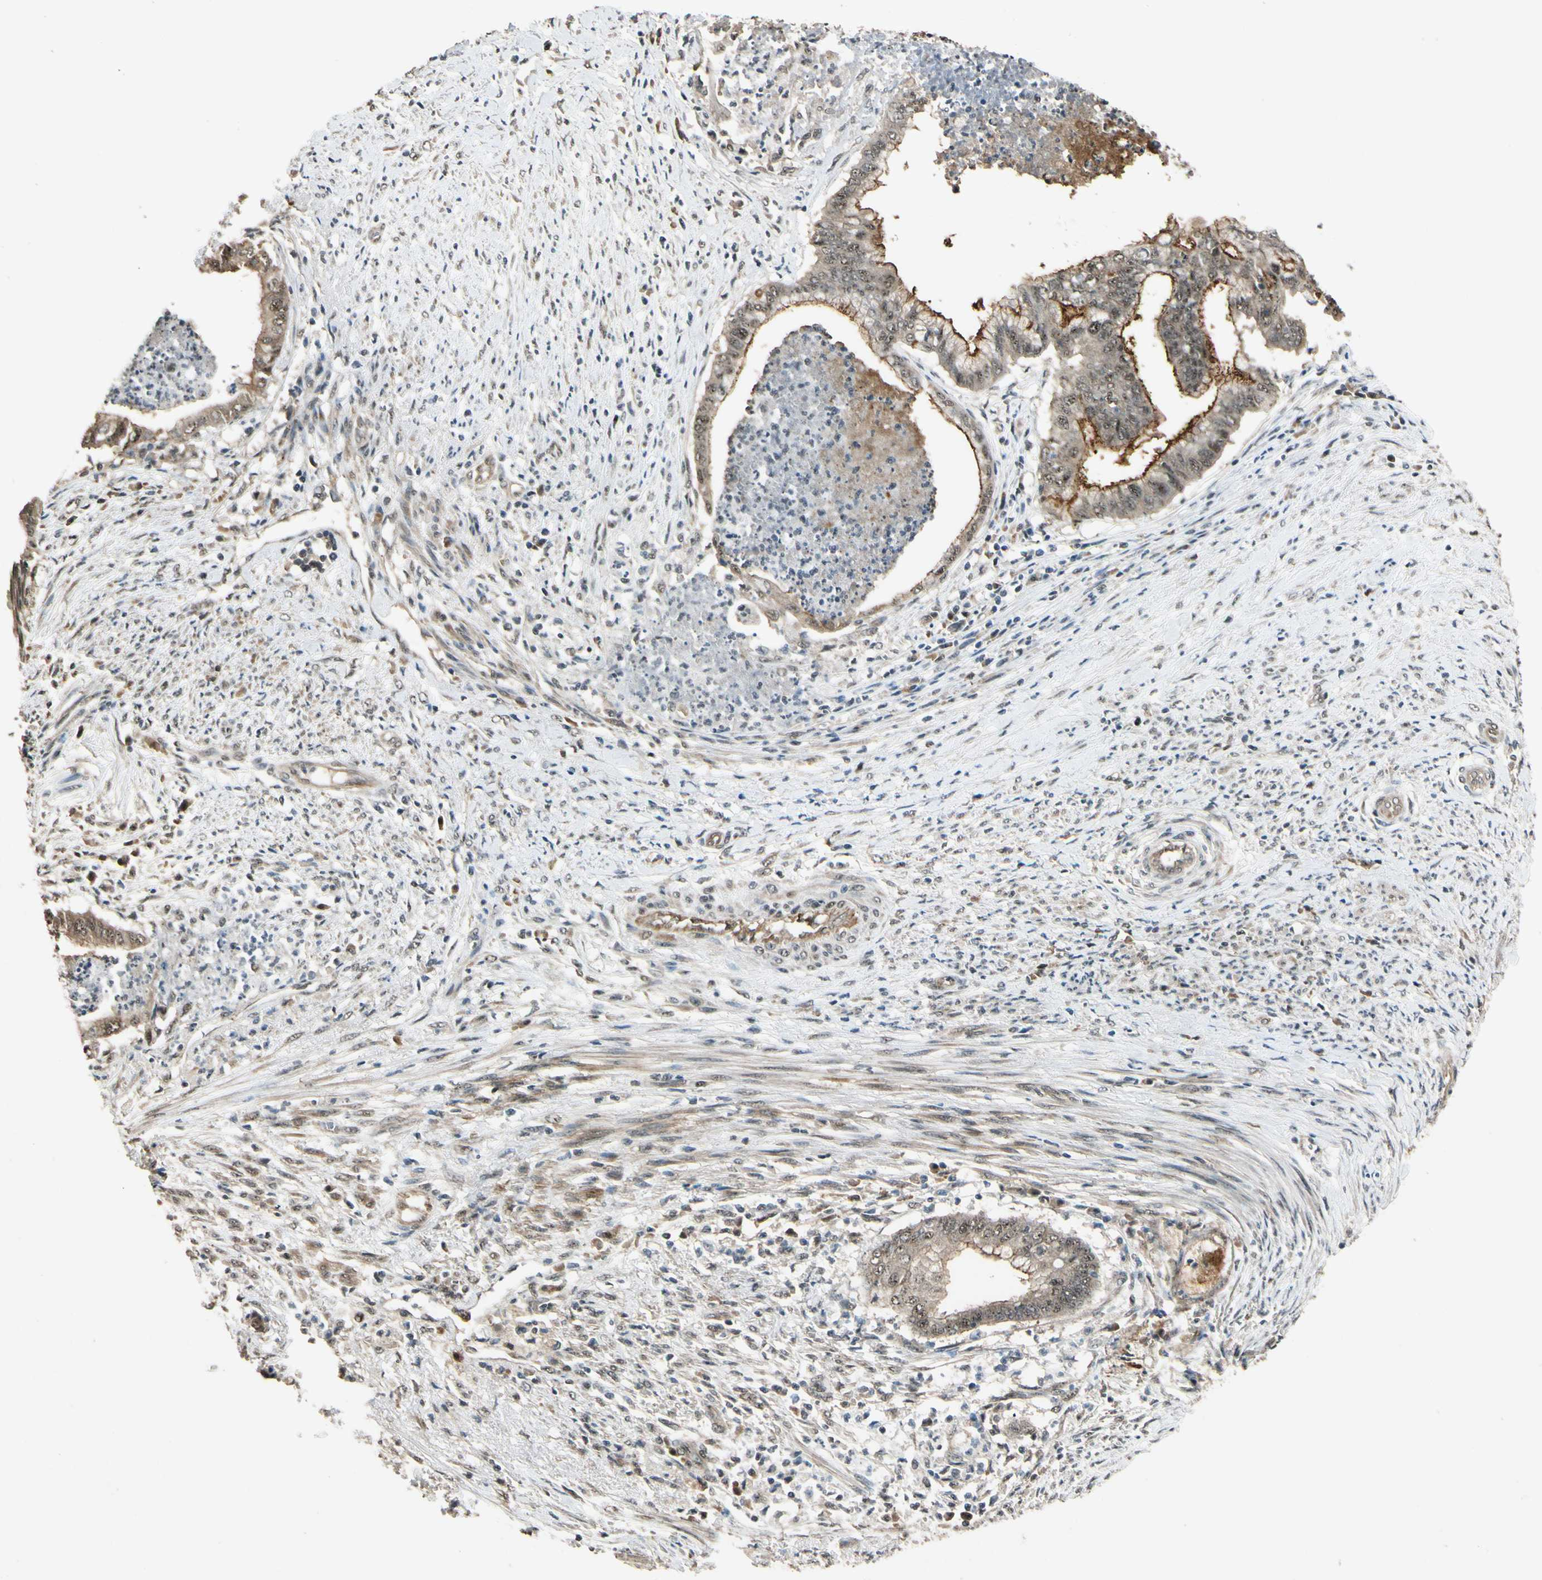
{"staining": {"intensity": "weak", "quantity": ">75%", "location": "cytoplasmic/membranous"}, "tissue": "endometrial cancer", "cell_type": "Tumor cells", "image_type": "cancer", "snomed": [{"axis": "morphology", "description": "Necrosis, NOS"}, {"axis": "morphology", "description": "Adenocarcinoma, NOS"}, {"axis": "topography", "description": "Endometrium"}], "caption": "This is a histology image of immunohistochemistry staining of adenocarcinoma (endometrial), which shows weak positivity in the cytoplasmic/membranous of tumor cells.", "gene": "MCPH1", "patient": {"sex": "female", "age": 79}}